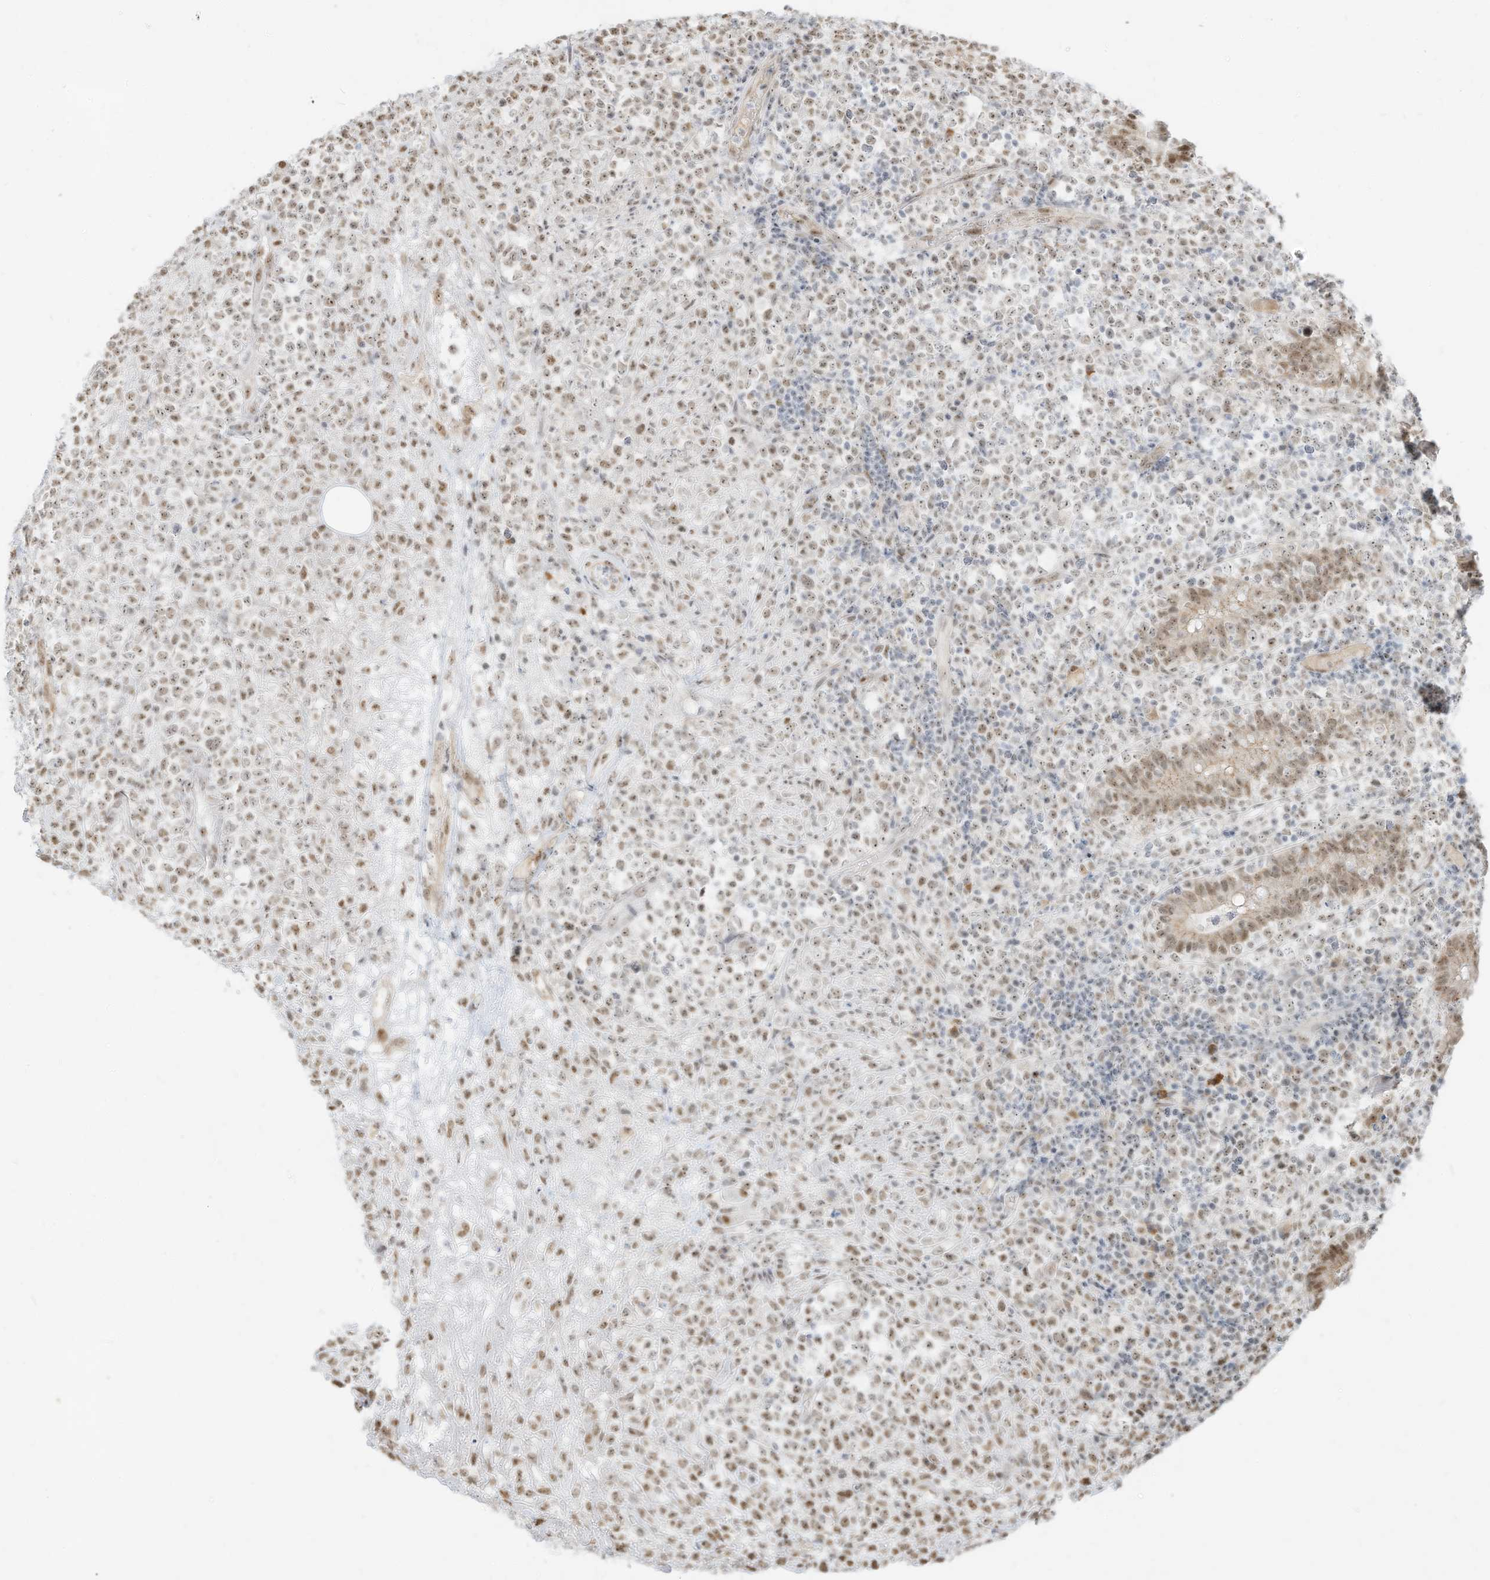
{"staining": {"intensity": "weak", "quantity": ">75%", "location": "nuclear"}, "tissue": "lymphoma", "cell_type": "Tumor cells", "image_type": "cancer", "snomed": [{"axis": "morphology", "description": "Malignant lymphoma, non-Hodgkin's type, High grade"}, {"axis": "topography", "description": "Colon"}], "caption": "A photomicrograph showing weak nuclear expression in about >75% of tumor cells in high-grade malignant lymphoma, non-Hodgkin's type, as visualized by brown immunohistochemical staining.", "gene": "NHSL1", "patient": {"sex": "female", "age": 53}}